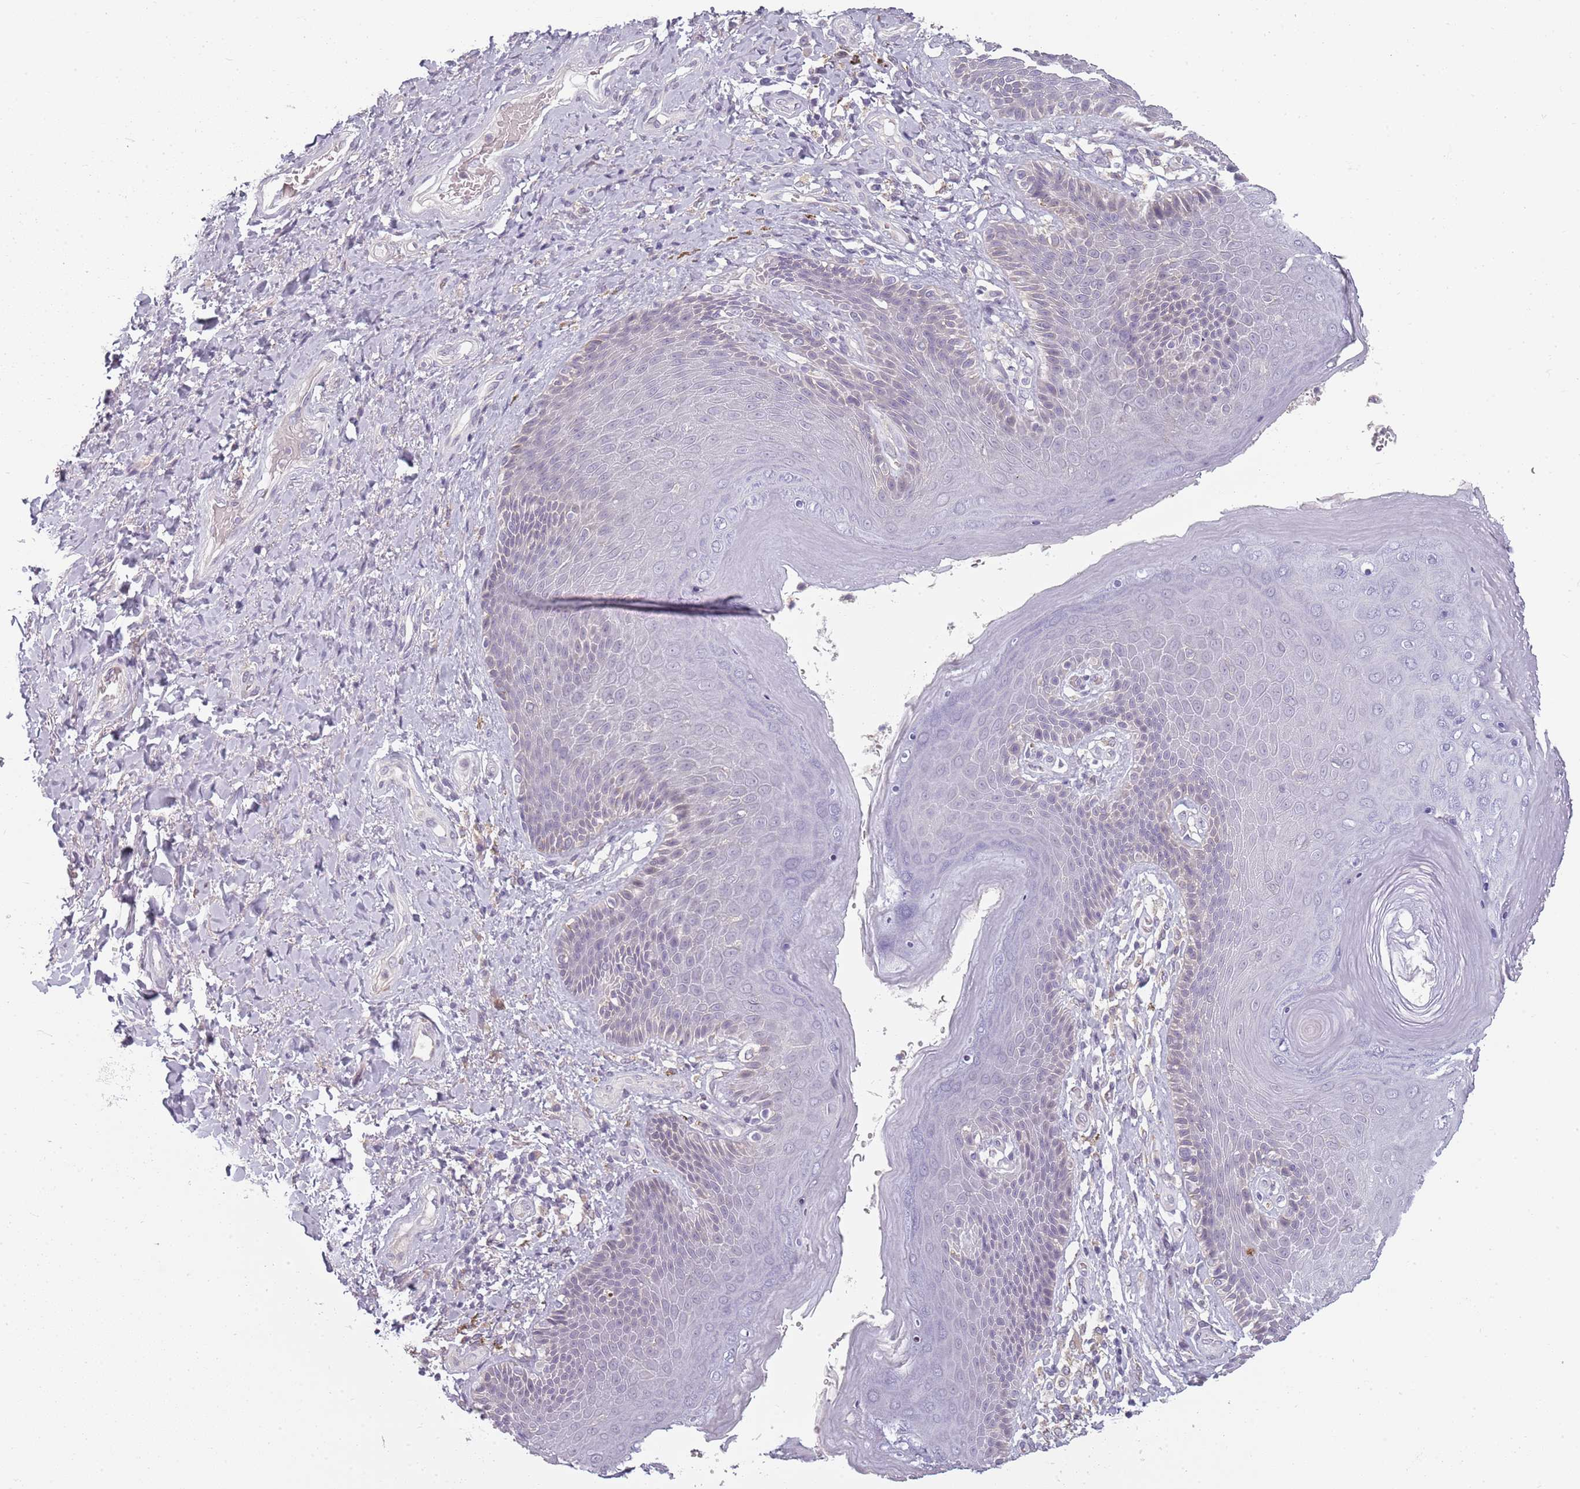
{"staining": {"intensity": "moderate", "quantity": "<25%", "location": "cytoplasmic/membranous"}, "tissue": "skin", "cell_type": "Epidermal cells", "image_type": "normal", "snomed": [{"axis": "morphology", "description": "Normal tissue, NOS"}, {"axis": "topography", "description": "Anal"}], "caption": "DAB immunohistochemical staining of benign human skin demonstrates moderate cytoplasmic/membranous protein positivity in about <25% of epidermal cells. Ihc stains the protein of interest in brown and the nuclei are stained blue.", "gene": "CC2D2B", "patient": {"sex": "female", "age": 89}}